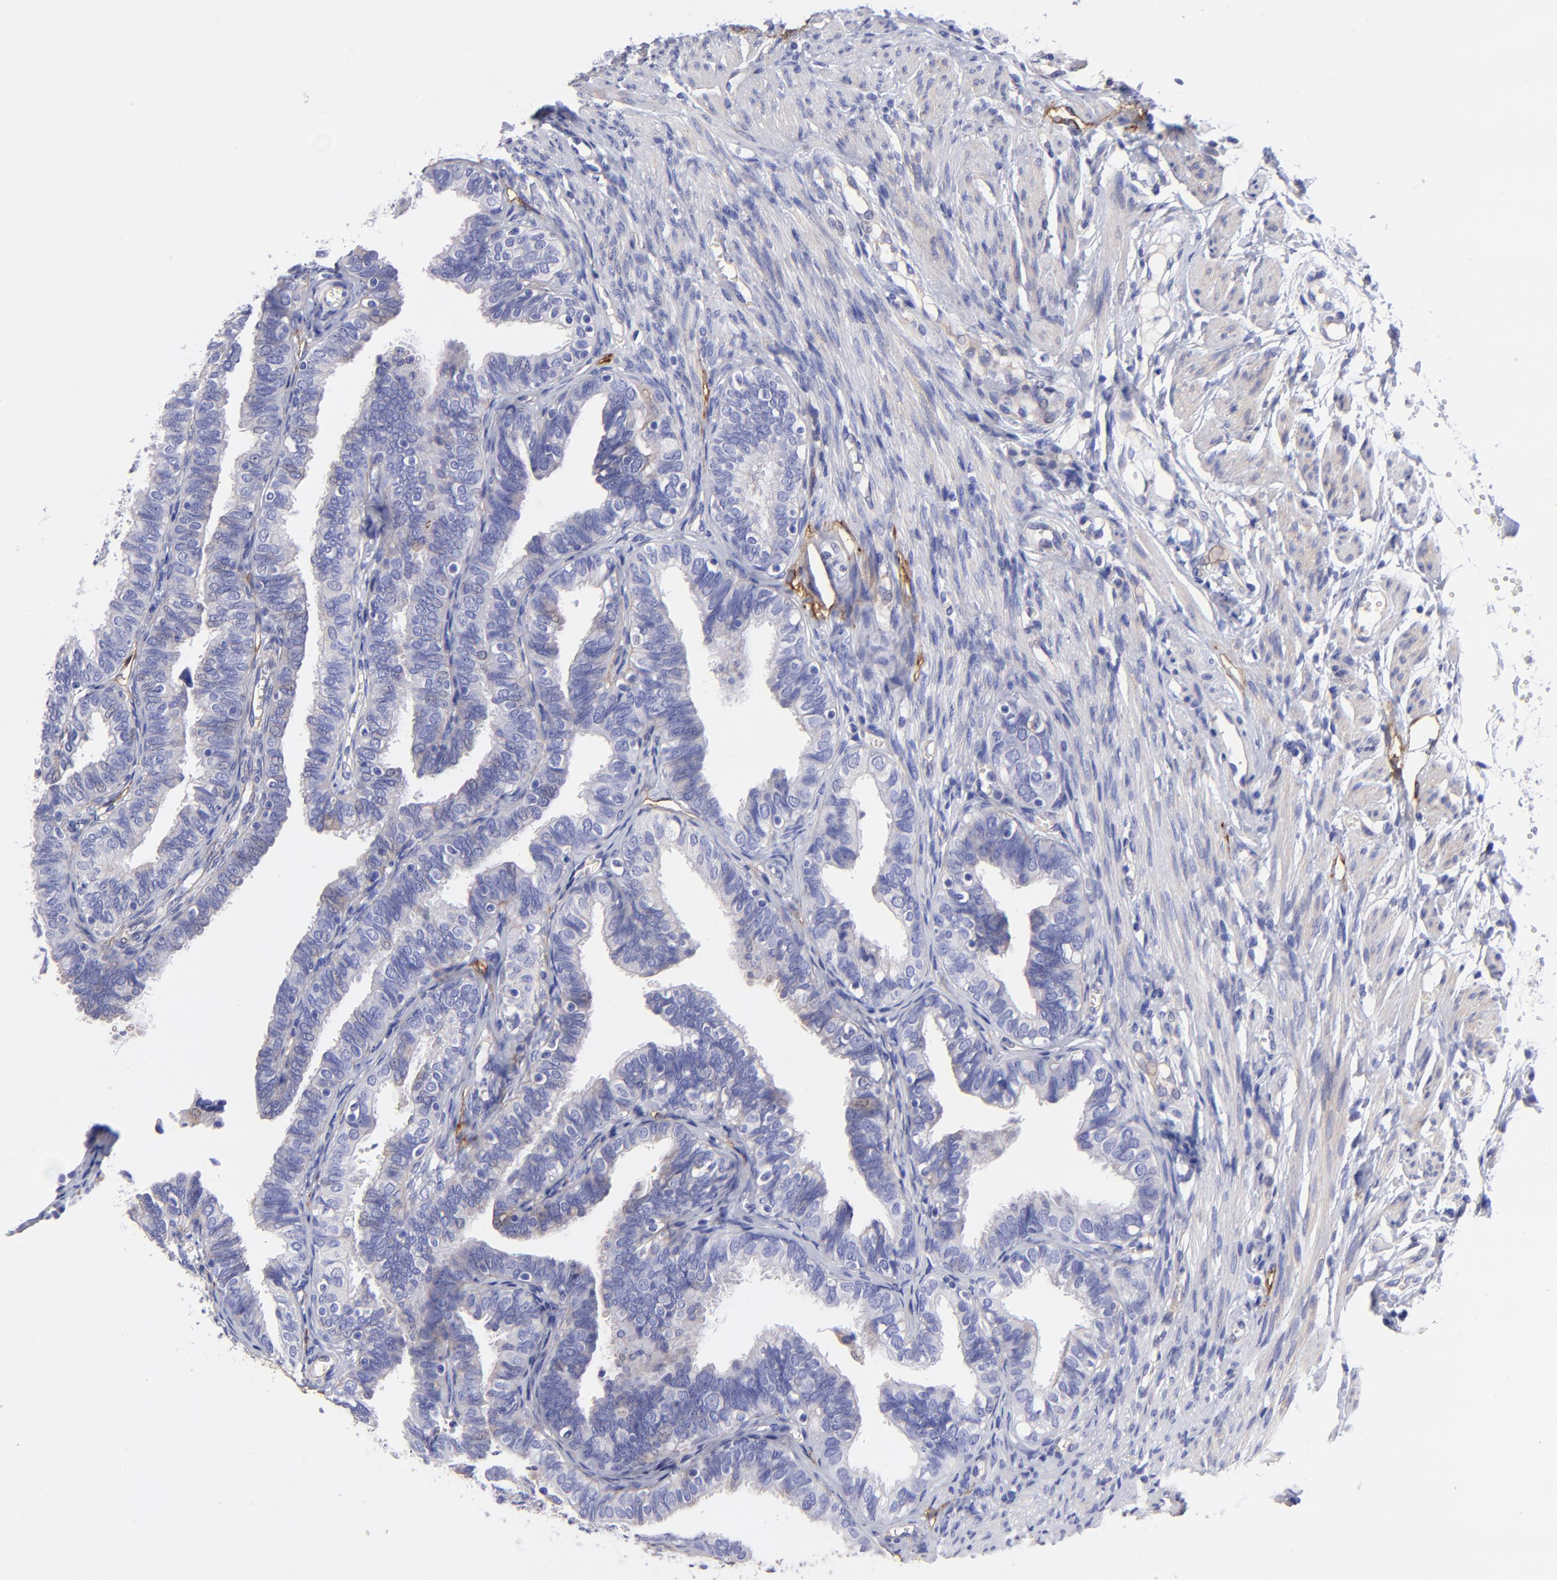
{"staining": {"intensity": "weak", "quantity": "<25%", "location": "cytoplasmic/membranous"}, "tissue": "fallopian tube", "cell_type": "Glandular cells", "image_type": "normal", "snomed": [{"axis": "morphology", "description": "Normal tissue, NOS"}, {"axis": "topography", "description": "Fallopian tube"}], "caption": "DAB immunohistochemical staining of benign human fallopian tube shows no significant staining in glandular cells. (DAB IHC with hematoxylin counter stain).", "gene": "PPFIBP1", "patient": {"sex": "female", "age": 46}}